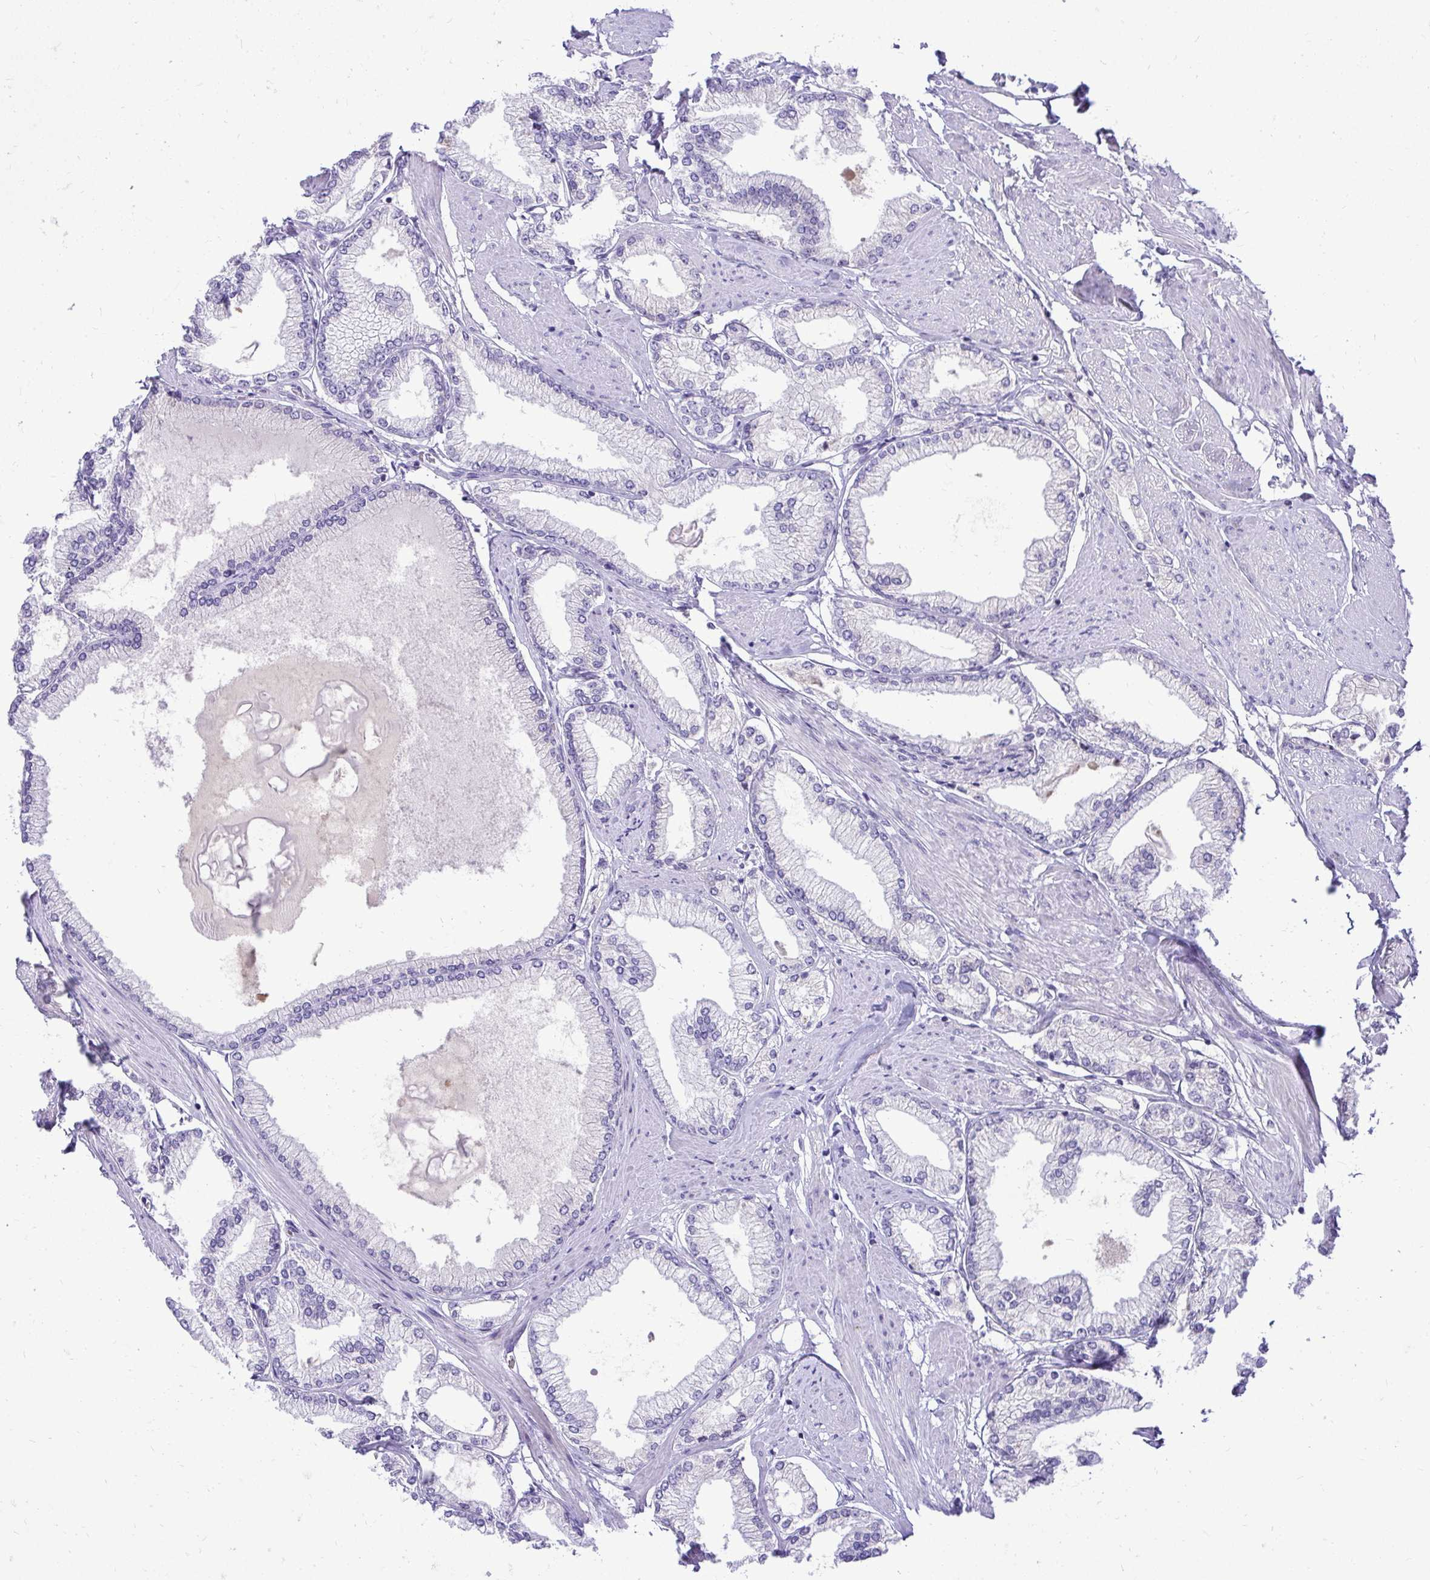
{"staining": {"intensity": "negative", "quantity": "none", "location": "none"}, "tissue": "prostate cancer", "cell_type": "Tumor cells", "image_type": "cancer", "snomed": [{"axis": "morphology", "description": "Adenocarcinoma, High grade"}, {"axis": "topography", "description": "Prostate"}], "caption": "A high-resolution photomicrograph shows IHC staining of prostate cancer, which reveals no significant staining in tumor cells.", "gene": "NIFK", "patient": {"sex": "male", "age": 68}}